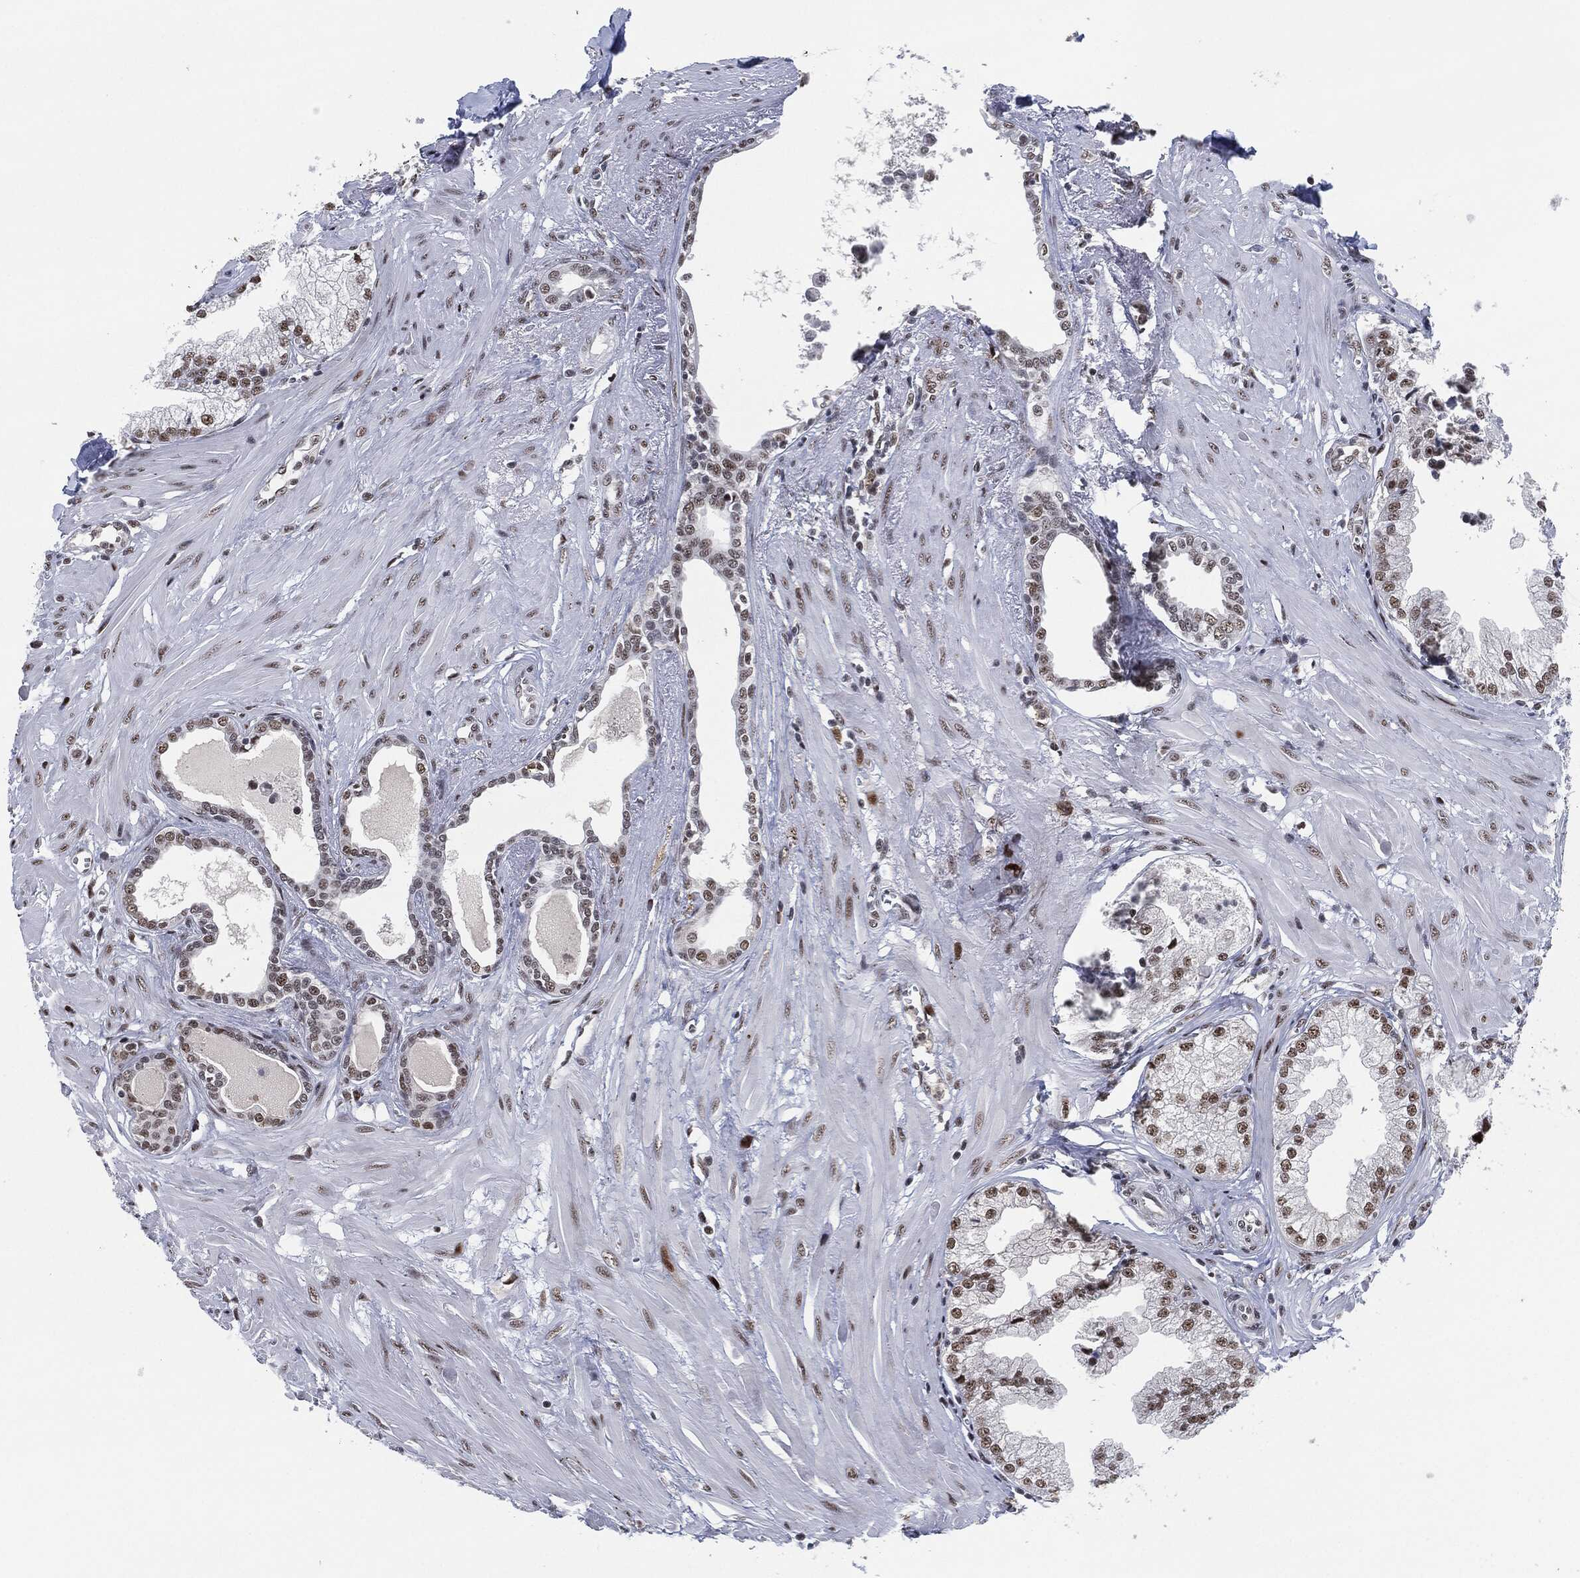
{"staining": {"intensity": "moderate", "quantity": "25%-75%", "location": "nuclear"}, "tissue": "prostate cancer", "cell_type": "Tumor cells", "image_type": "cancer", "snomed": [{"axis": "morphology", "description": "Adenocarcinoma, NOS"}, {"axis": "topography", "description": "Prostate and seminal vesicle, NOS"}, {"axis": "topography", "description": "Prostate"}], "caption": "IHC of prostate adenocarcinoma exhibits medium levels of moderate nuclear staining in about 25%-75% of tumor cells.", "gene": "AKT2", "patient": {"sex": "male", "age": 79}}